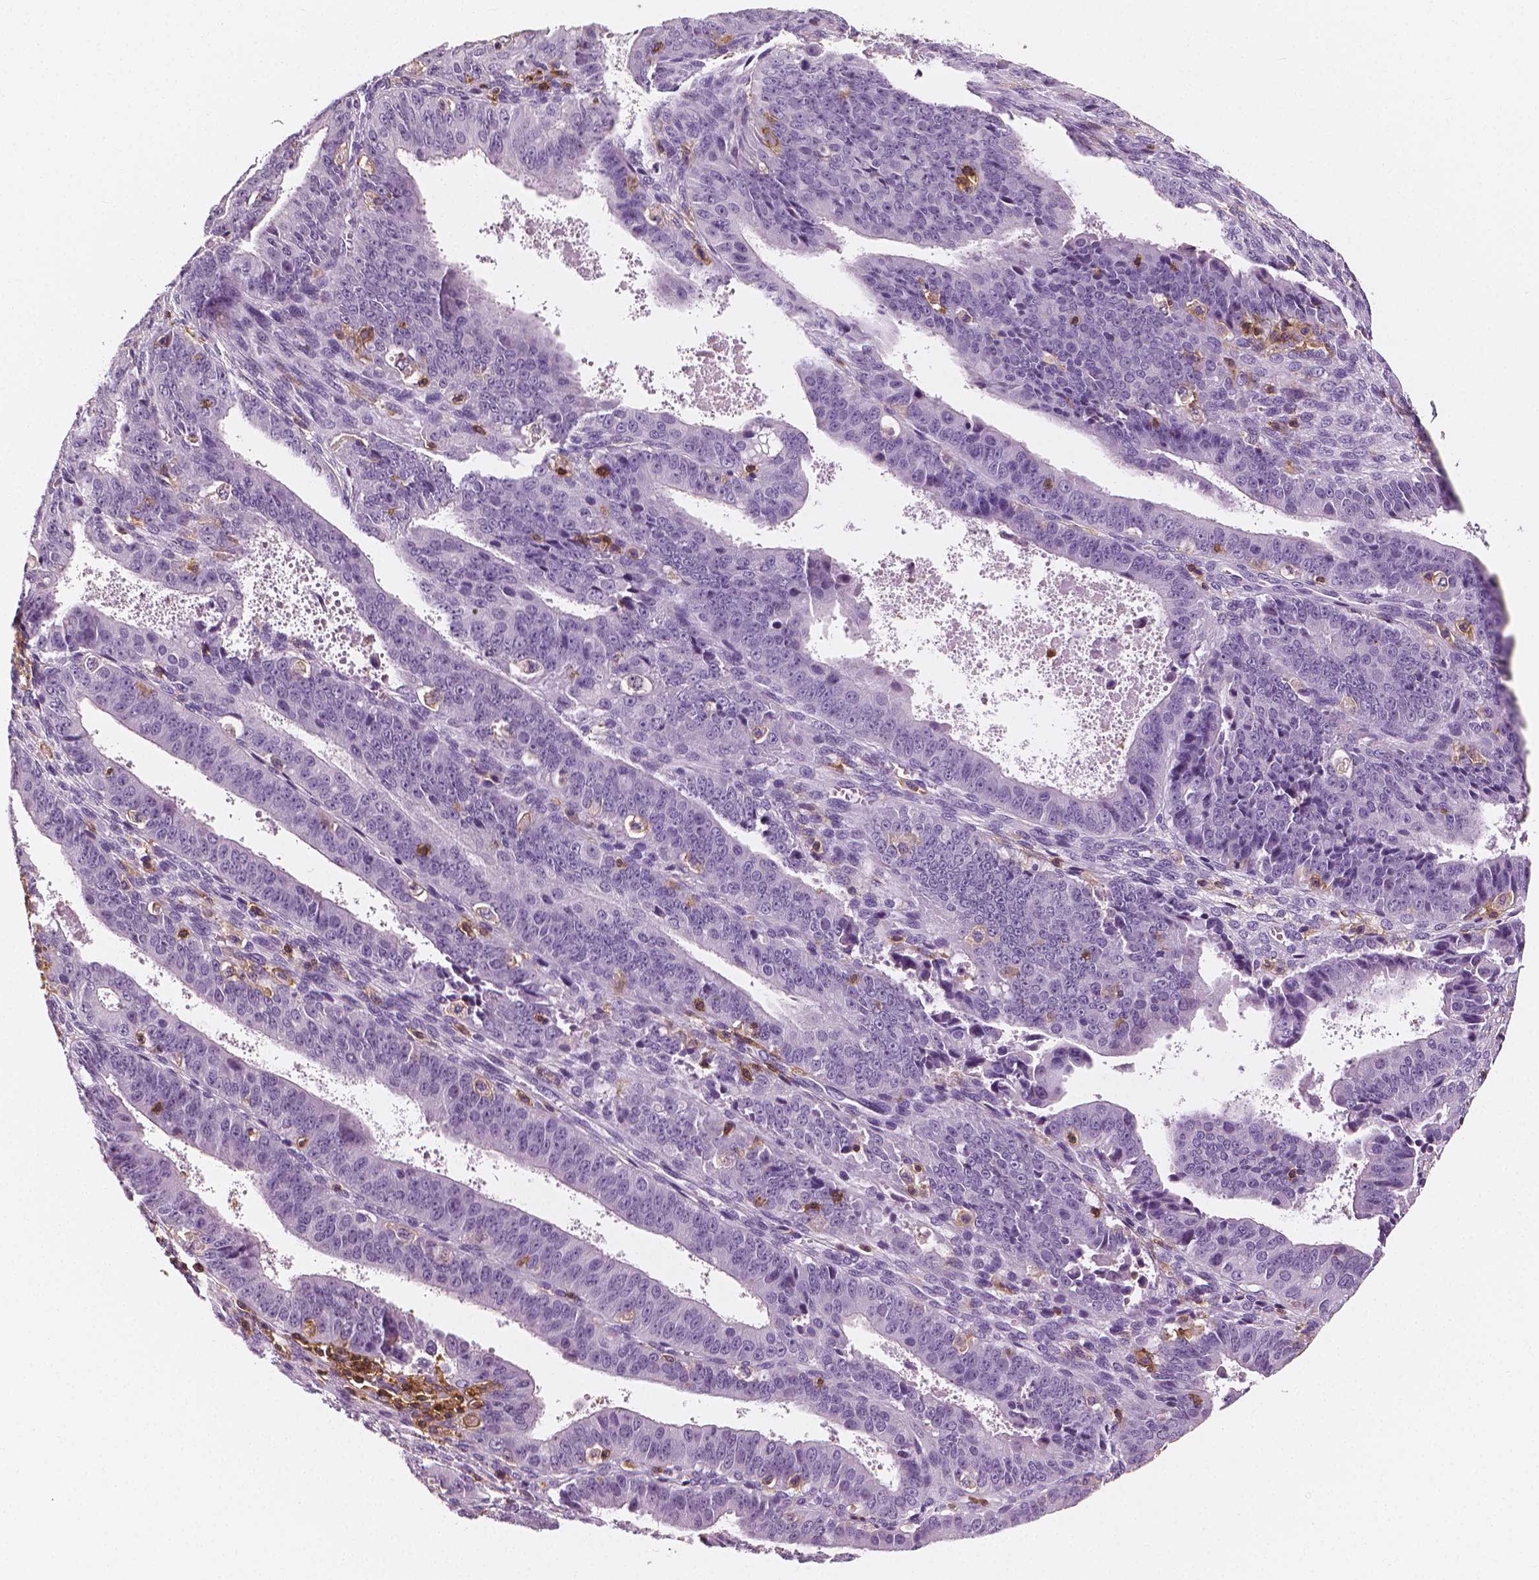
{"staining": {"intensity": "negative", "quantity": "none", "location": "none"}, "tissue": "ovarian cancer", "cell_type": "Tumor cells", "image_type": "cancer", "snomed": [{"axis": "morphology", "description": "Carcinoma, endometroid"}, {"axis": "topography", "description": "Ovary"}], "caption": "A micrograph of ovarian endometroid carcinoma stained for a protein shows no brown staining in tumor cells.", "gene": "PTPRC", "patient": {"sex": "female", "age": 42}}